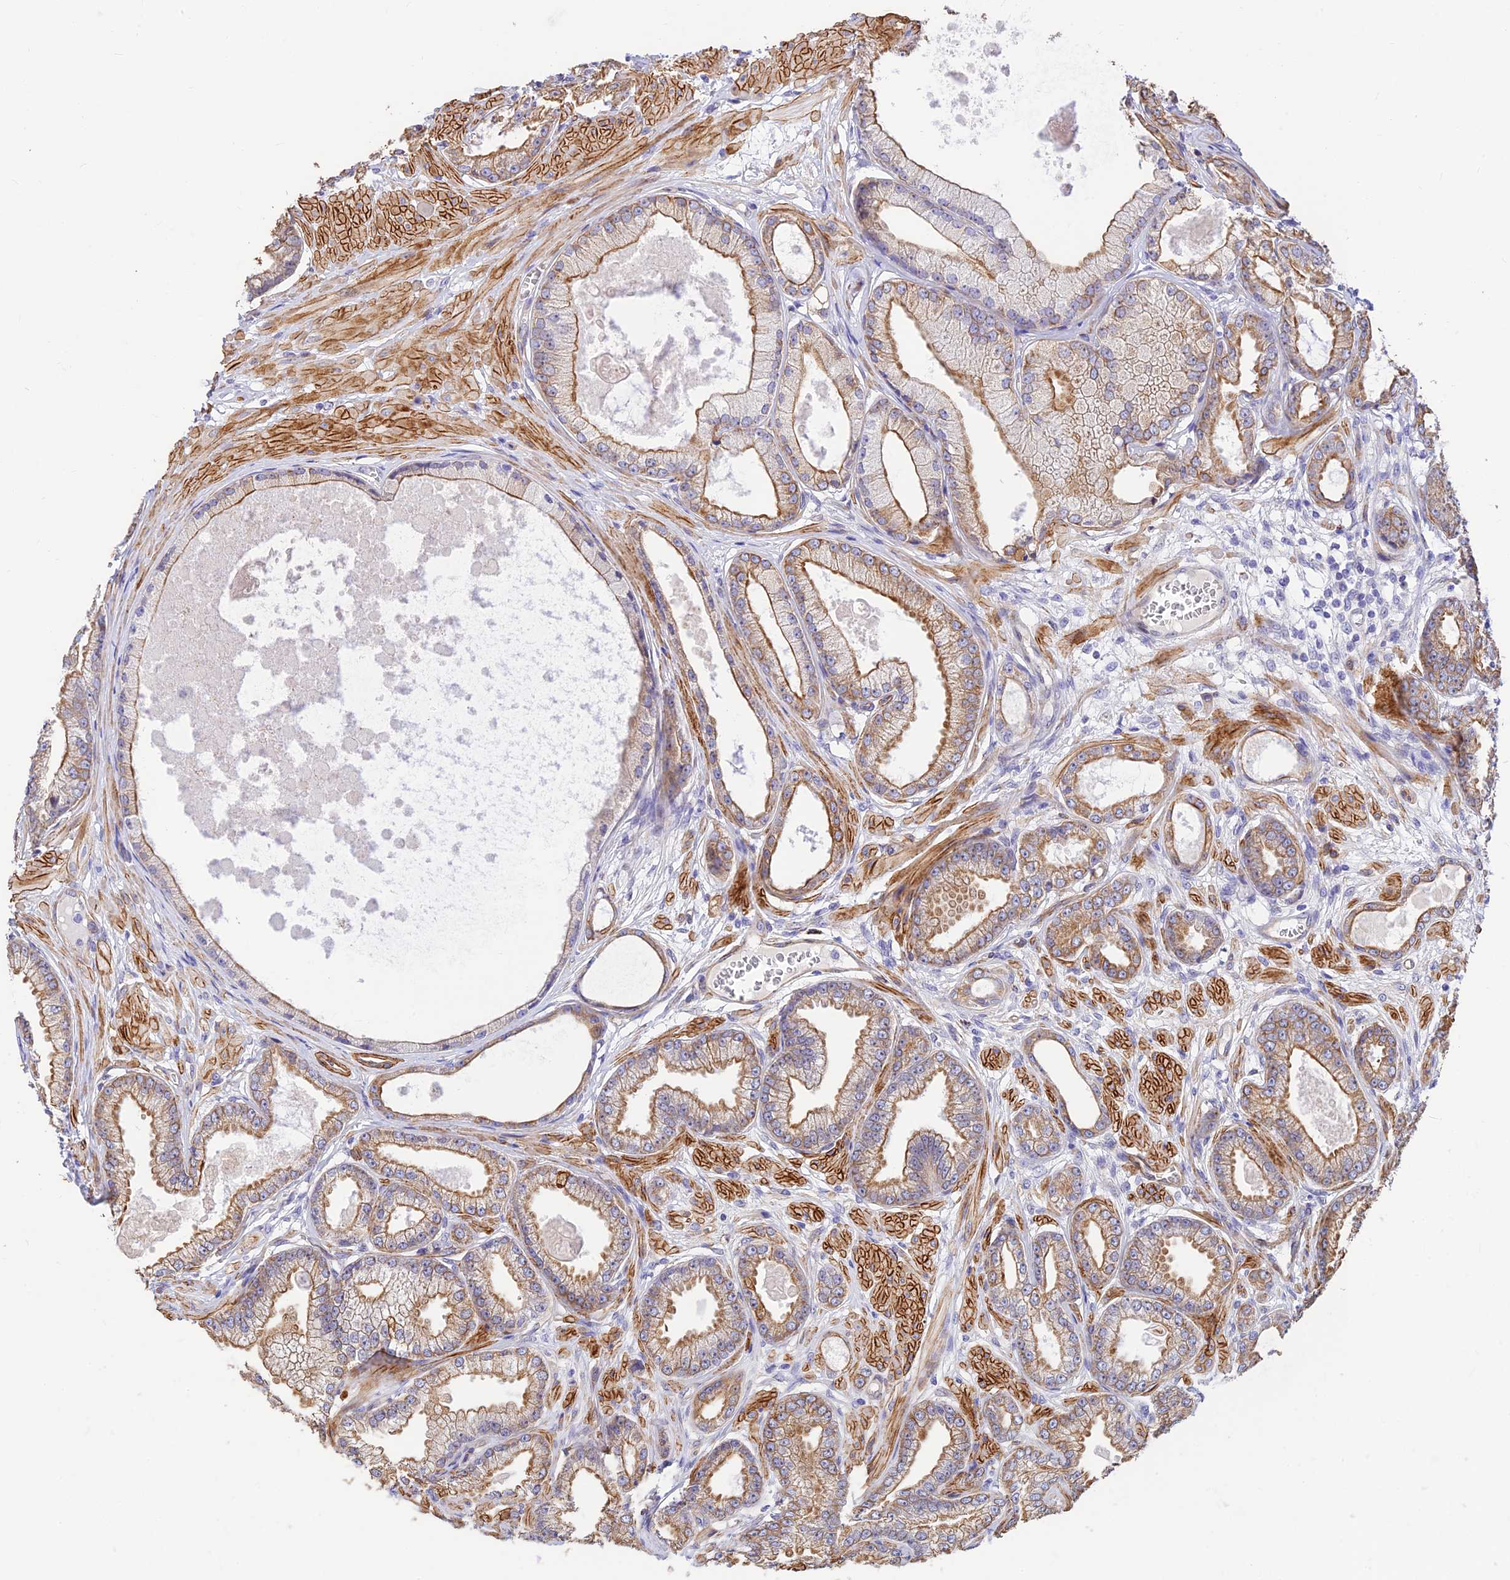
{"staining": {"intensity": "moderate", "quantity": ">75%", "location": "cytoplasmic/membranous"}, "tissue": "prostate cancer", "cell_type": "Tumor cells", "image_type": "cancer", "snomed": [{"axis": "morphology", "description": "Adenocarcinoma, Low grade"}, {"axis": "topography", "description": "Prostate"}], "caption": "The immunohistochemical stain highlights moderate cytoplasmic/membranous staining in tumor cells of prostate adenocarcinoma (low-grade) tissue.", "gene": "ALDH1L2", "patient": {"sex": "male", "age": 64}}